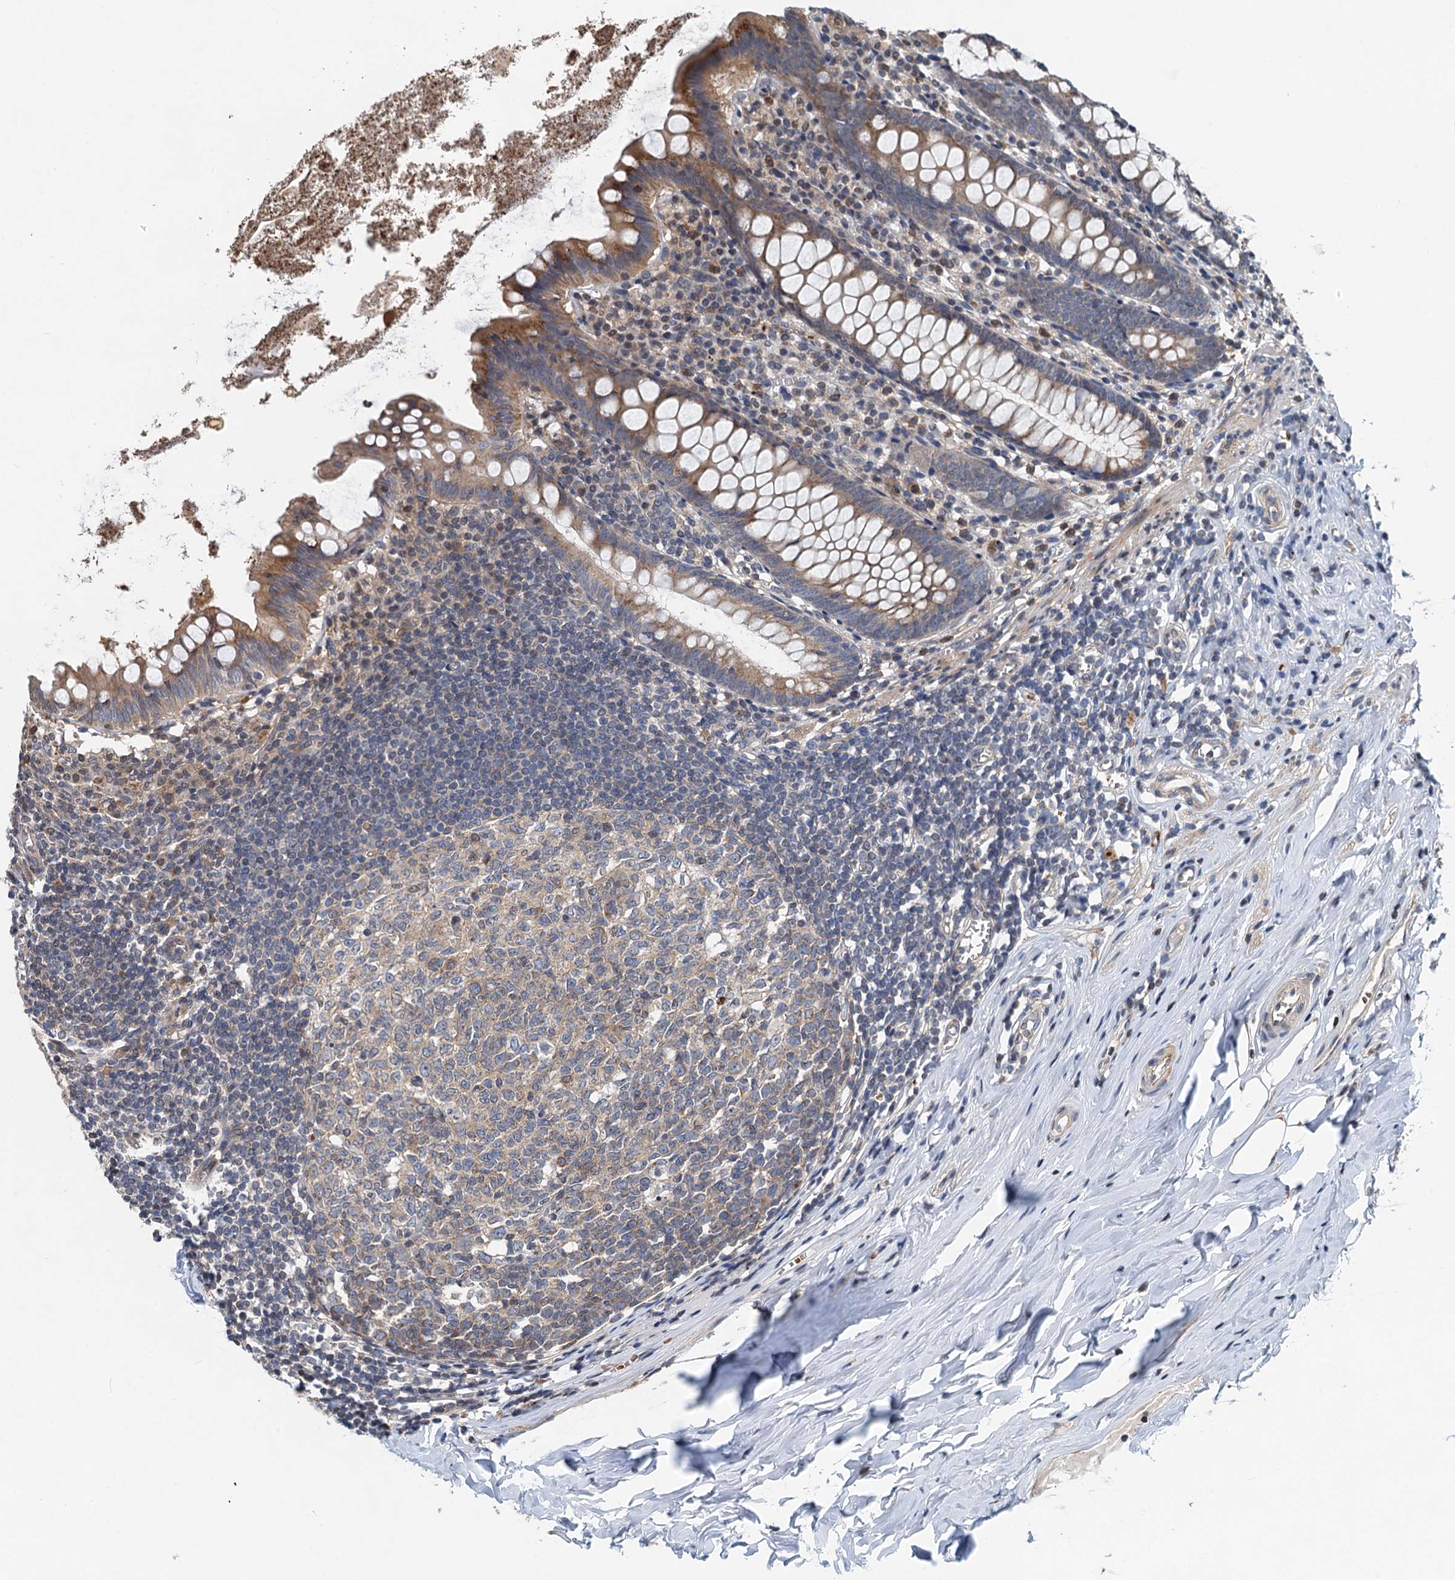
{"staining": {"intensity": "moderate", "quantity": ">75%", "location": "cytoplasmic/membranous"}, "tissue": "appendix", "cell_type": "Glandular cells", "image_type": "normal", "snomed": [{"axis": "morphology", "description": "Normal tissue, NOS"}, {"axis": "topography", "description": "Appendix"}], "caption": "Immunohistochemistry (IHC) staining of benign appendix, which displays medium levels of moderate cytoplasmic/membranous positivity in about >75% of glandular cells indicating moderate cytoplasmic/membranous protein expression. The staining was performed using DAB (3,3'-diaminobenzidine) (brown) for protein detection and nuclei were counterstained in hematoxylin (blue).", "gene": "NBEA", "patient": {"sex": "female", "age": 51}}